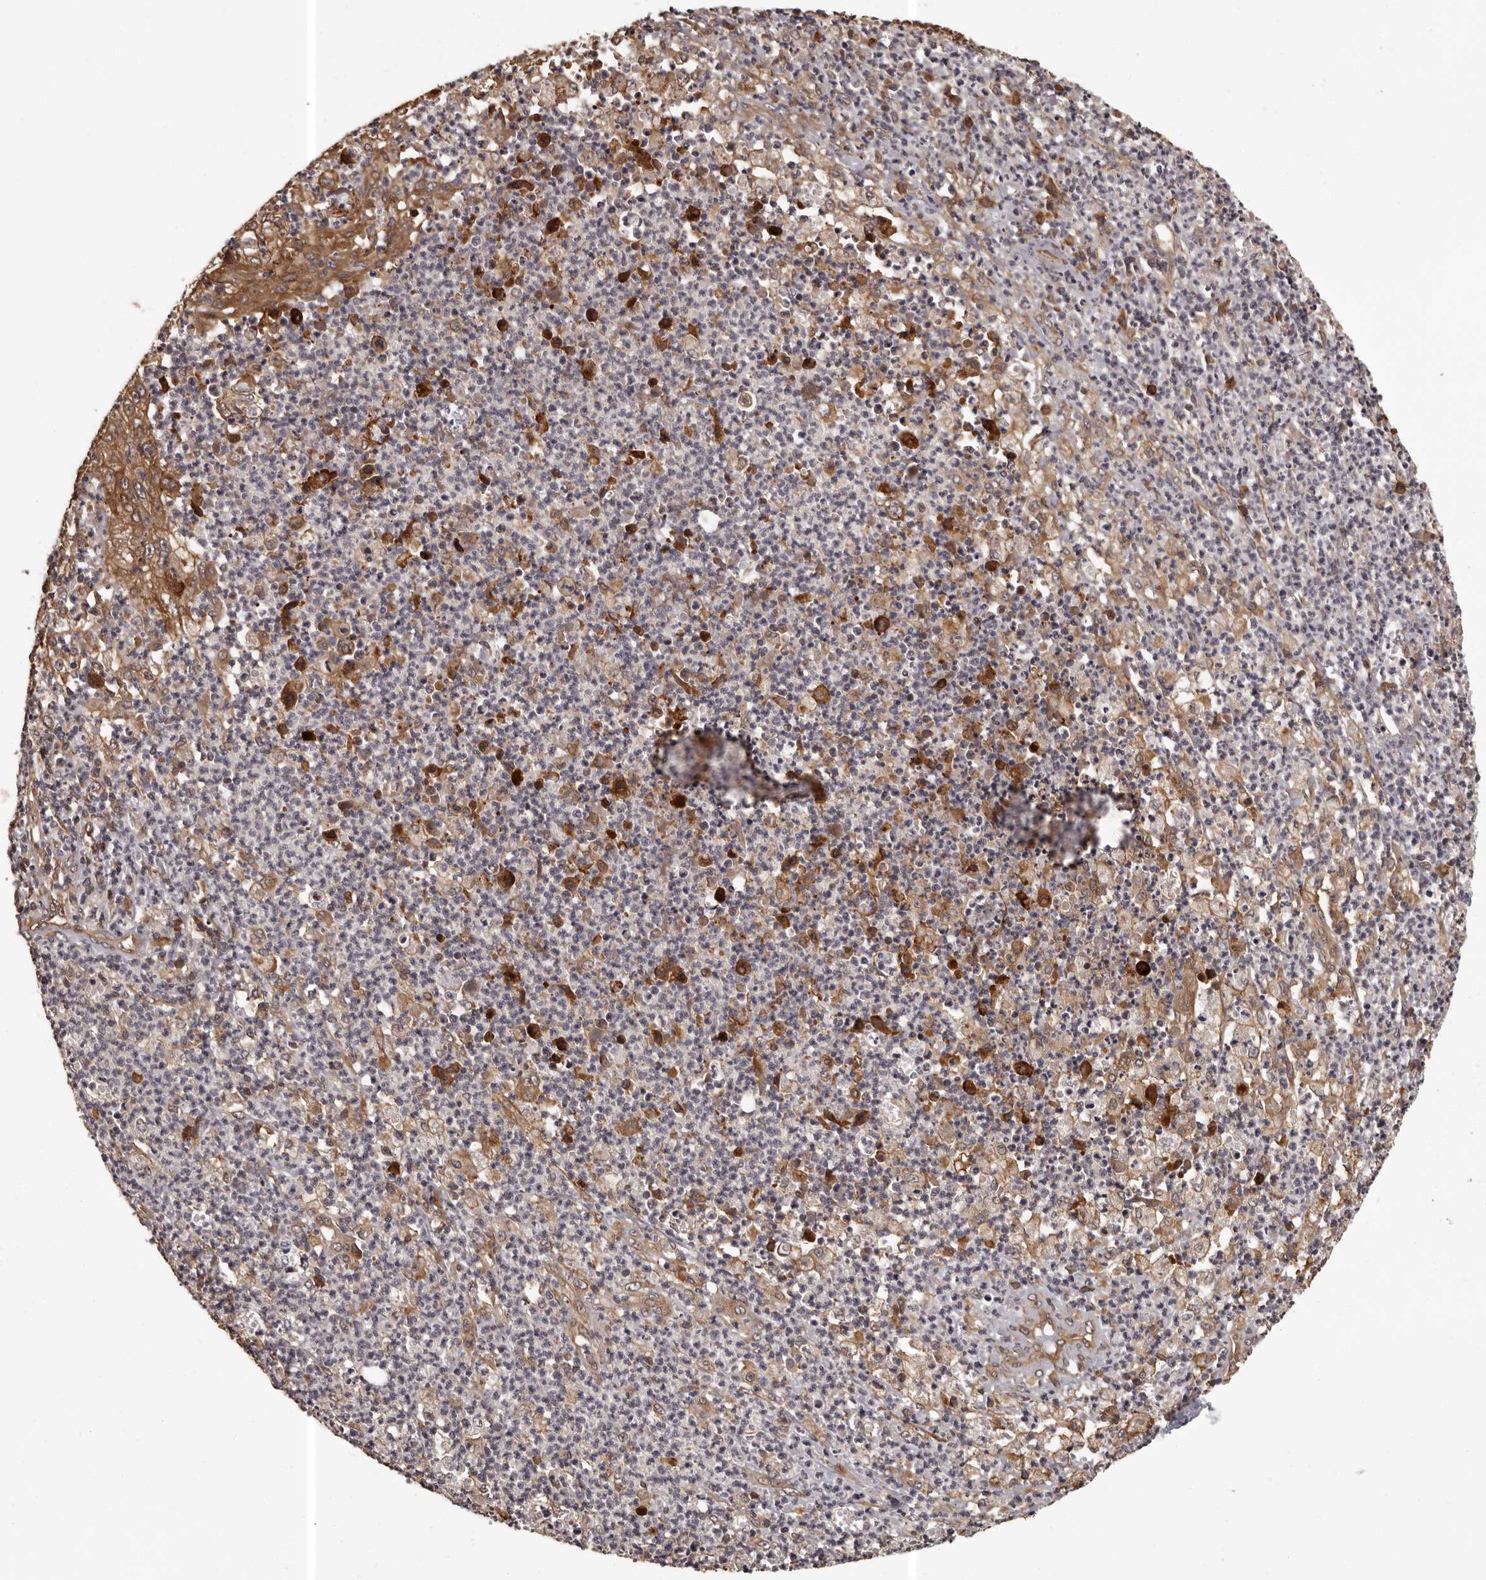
{"staining": {"intensity": "moderate", "quantity": ">75%", "location": "cytoplasmic/membranous"}, "tissue": "cervical cancer", "cell_type": "Tumor cells", "image_type": "cancer", "snomed": [{"axis": "morphology", "description": "Squamous cell carcinoma, NOS"}, {"axis": "topography", "description": "Cervix"}], "caption": "Cervical cancer stained for a protein shows moderate cytoplasmic/membranous positivity in tumor cells.", "gene": "SLITRK6", "patient": {"sex": "female", "age": 30}}